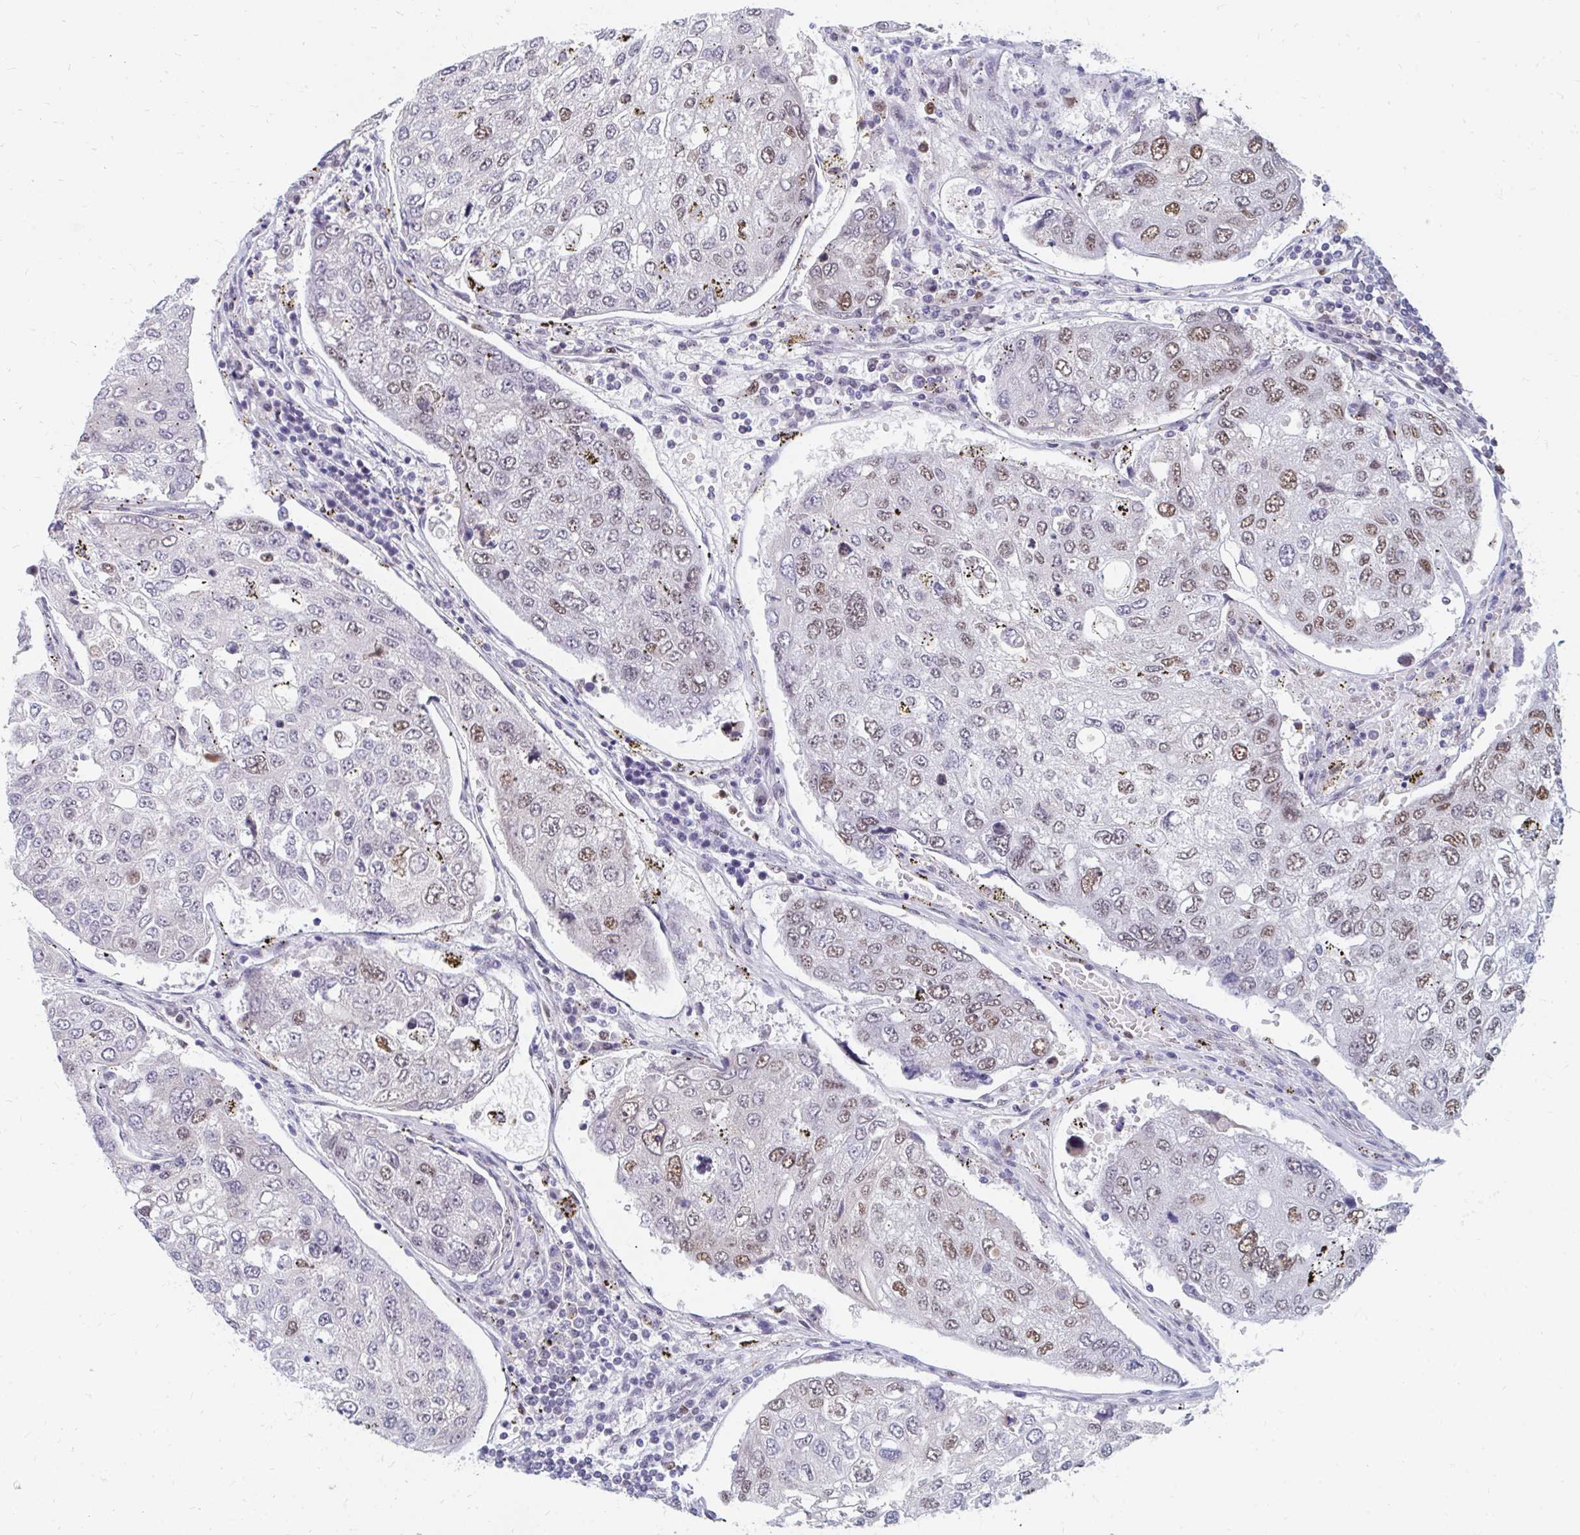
{"staining": {"intensity": "weak", "quantity": "25%-75%", "location": "nuclear"}, "tissue": "urothelial cancer", "cell_type": "Tumor cells", "image_type": "cancer", "snomed": [{"axis": "morphology", "description": "Urothelial carcinoma, High grade"}, {"axis": "topography", "description": "Lymph node"}, {"axis": "topography", "description": "Urinary bladder"}], "caption": "Protein expression analysis of high-grade urothelial carcinoma displays weak nuclear positivity in about 25%-75% of tumor cells.", "gene": "PLK3", "patient": {"sex": "male", "age": 51}}